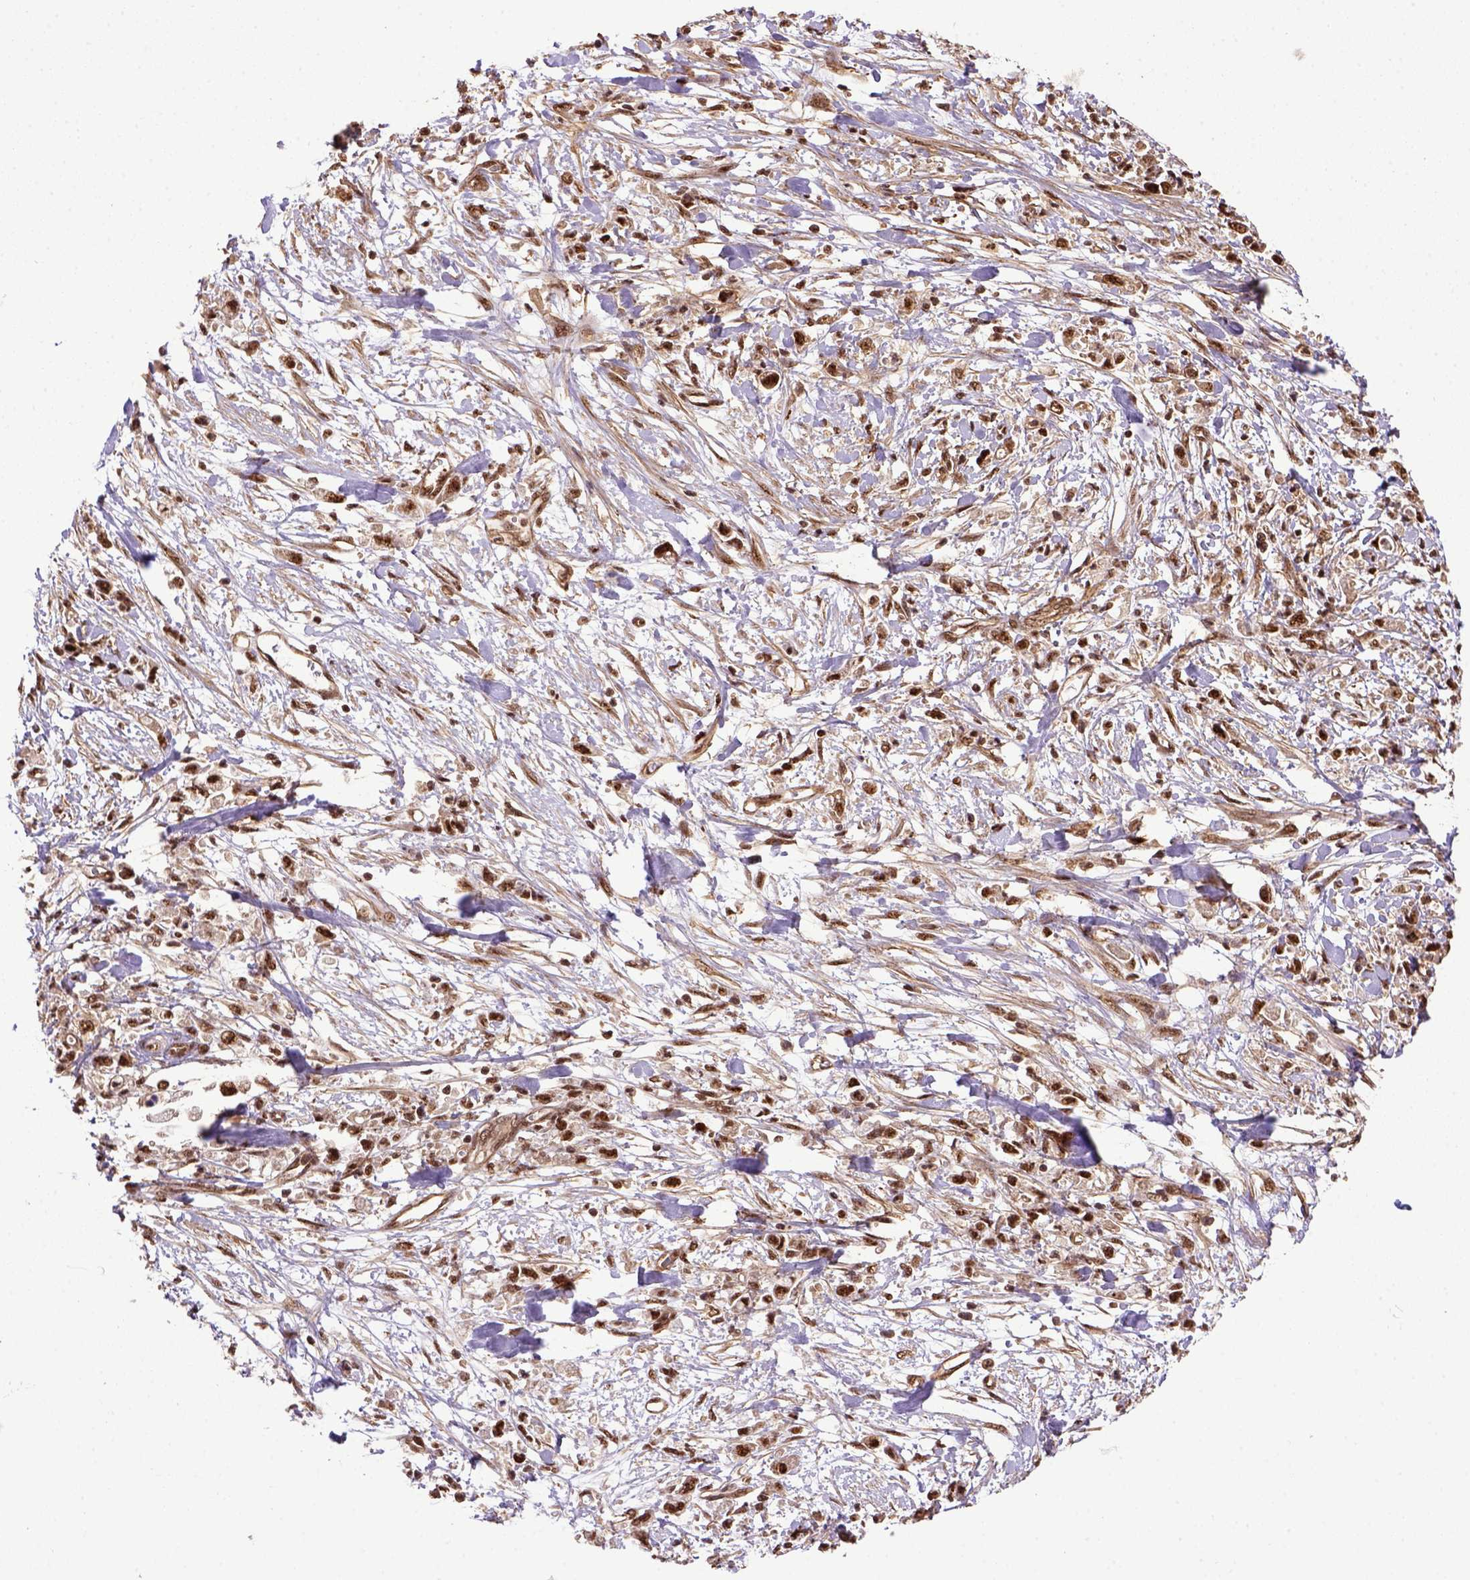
{"staining": {"intensity": "strong", "quantity": ">75%", "location": "nuclear"}, "tissue": "stomach cancer", "cell_type": "Tumor cells", "image_type": "cancer", "snomed": [{"axis": "morphology", "description": "Adenocarcinoma, NOS"}, {"axis": "topography", "description": "Stomach"}], "caption": "Approximately >75% of tumor cells in stomach cancer (adenocarcinoma) show strong nuclear protein staining as visualized by brown immunohistochemical staining.", "gene": "PPIG", "patient": {"sex": "female", "age": 59}}